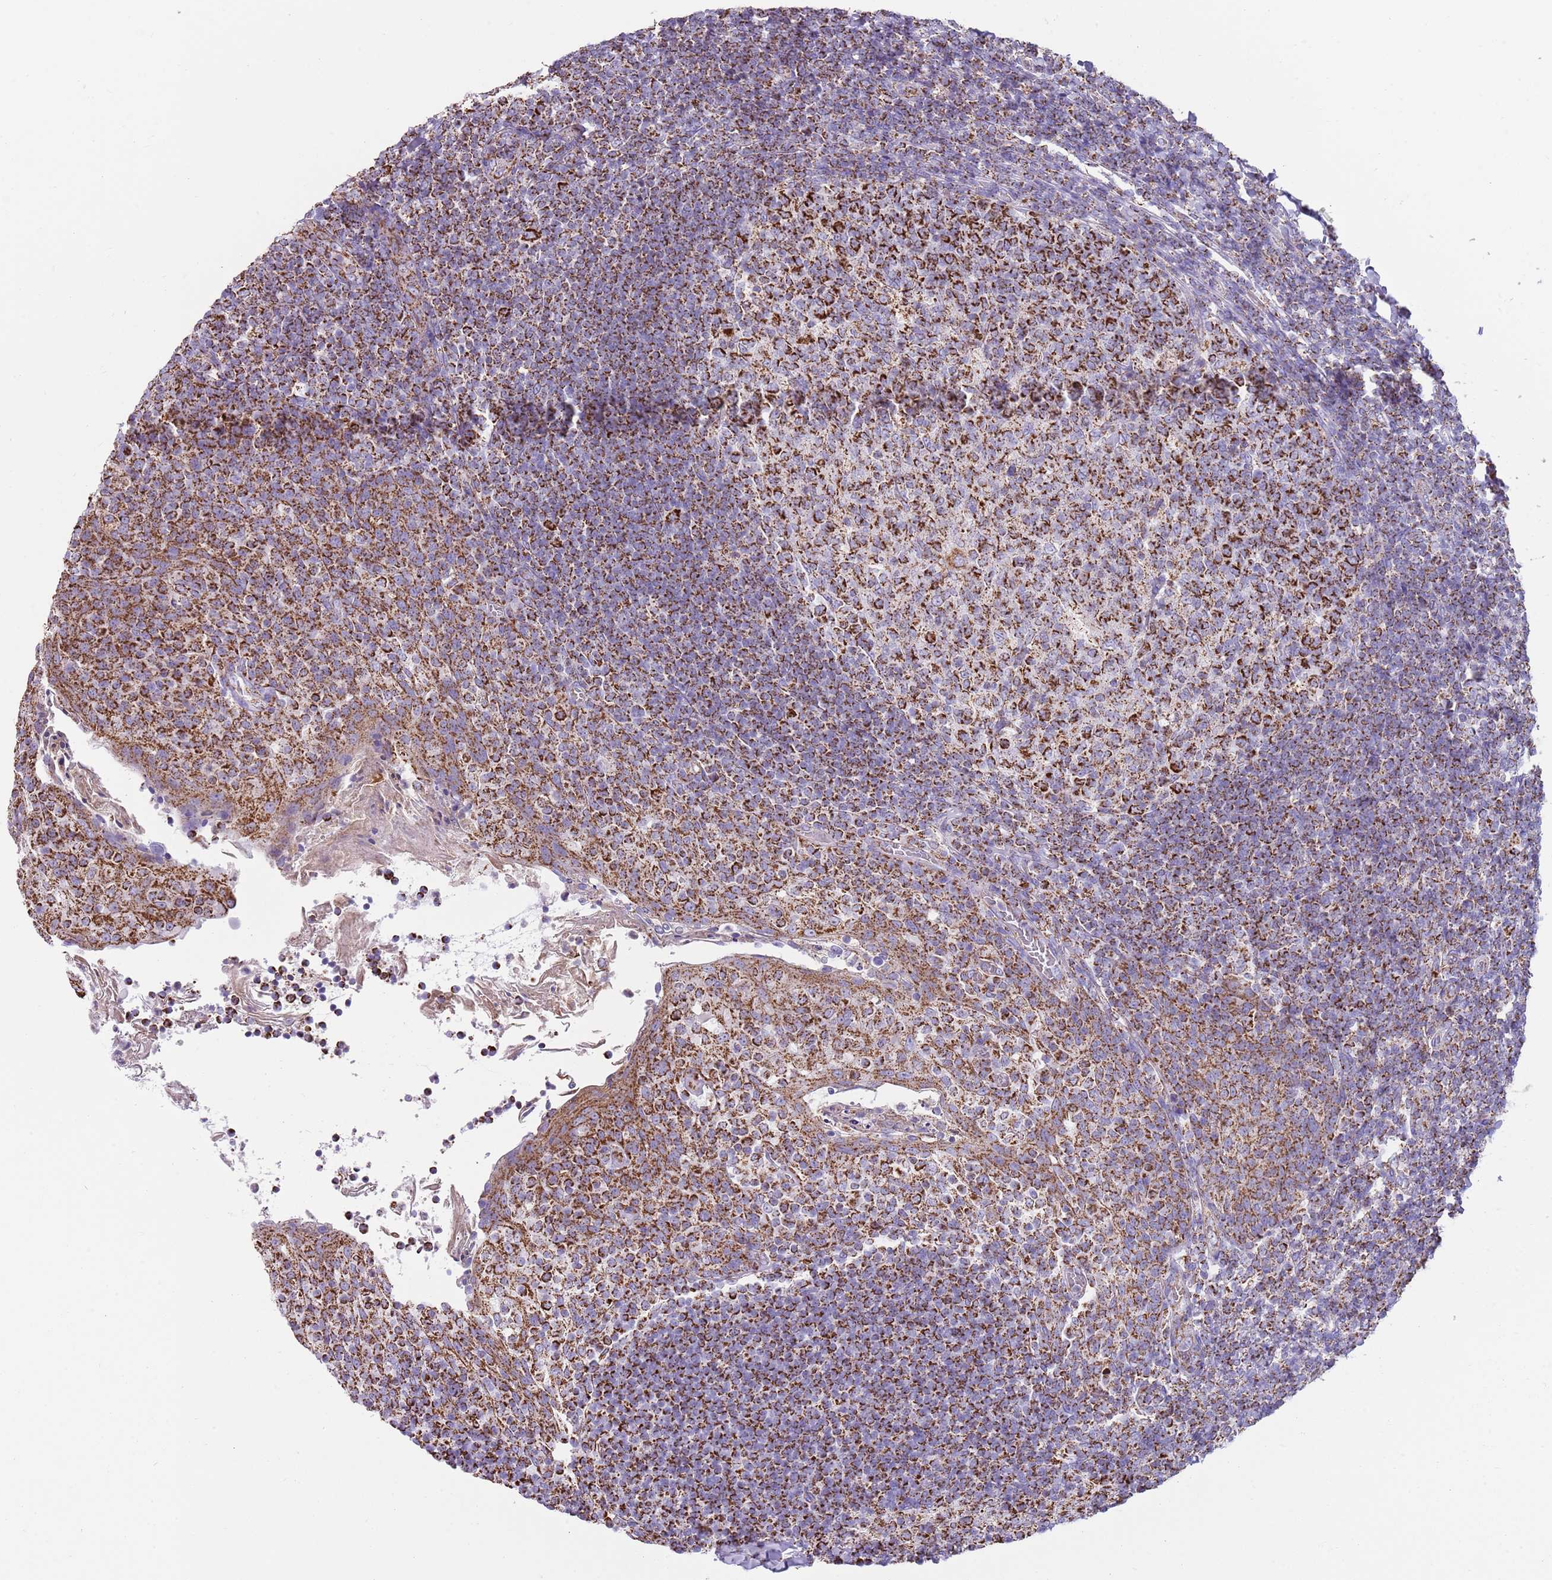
{"staining": {"intensity": "strong", "quantity": ">75%", "location": "cytoplasmic/membranous"}, "tissue": "tonsil", "cell_type": "Germinal center cells", "image_type": "normal", "snomed": [{"axis": "morphology", "description": "Normal tissue, NOS"}, {"axis": "topography", "description": "Tonsil"}], "caption": "About >75% of germinal center cells in normal tonsil exhibit strong cytoplasmic/membranous protein expression as visualized by brown immunohistochemical staining.", "gene": "TTLL1", "patient": {"sex": "female", "age": 10}}